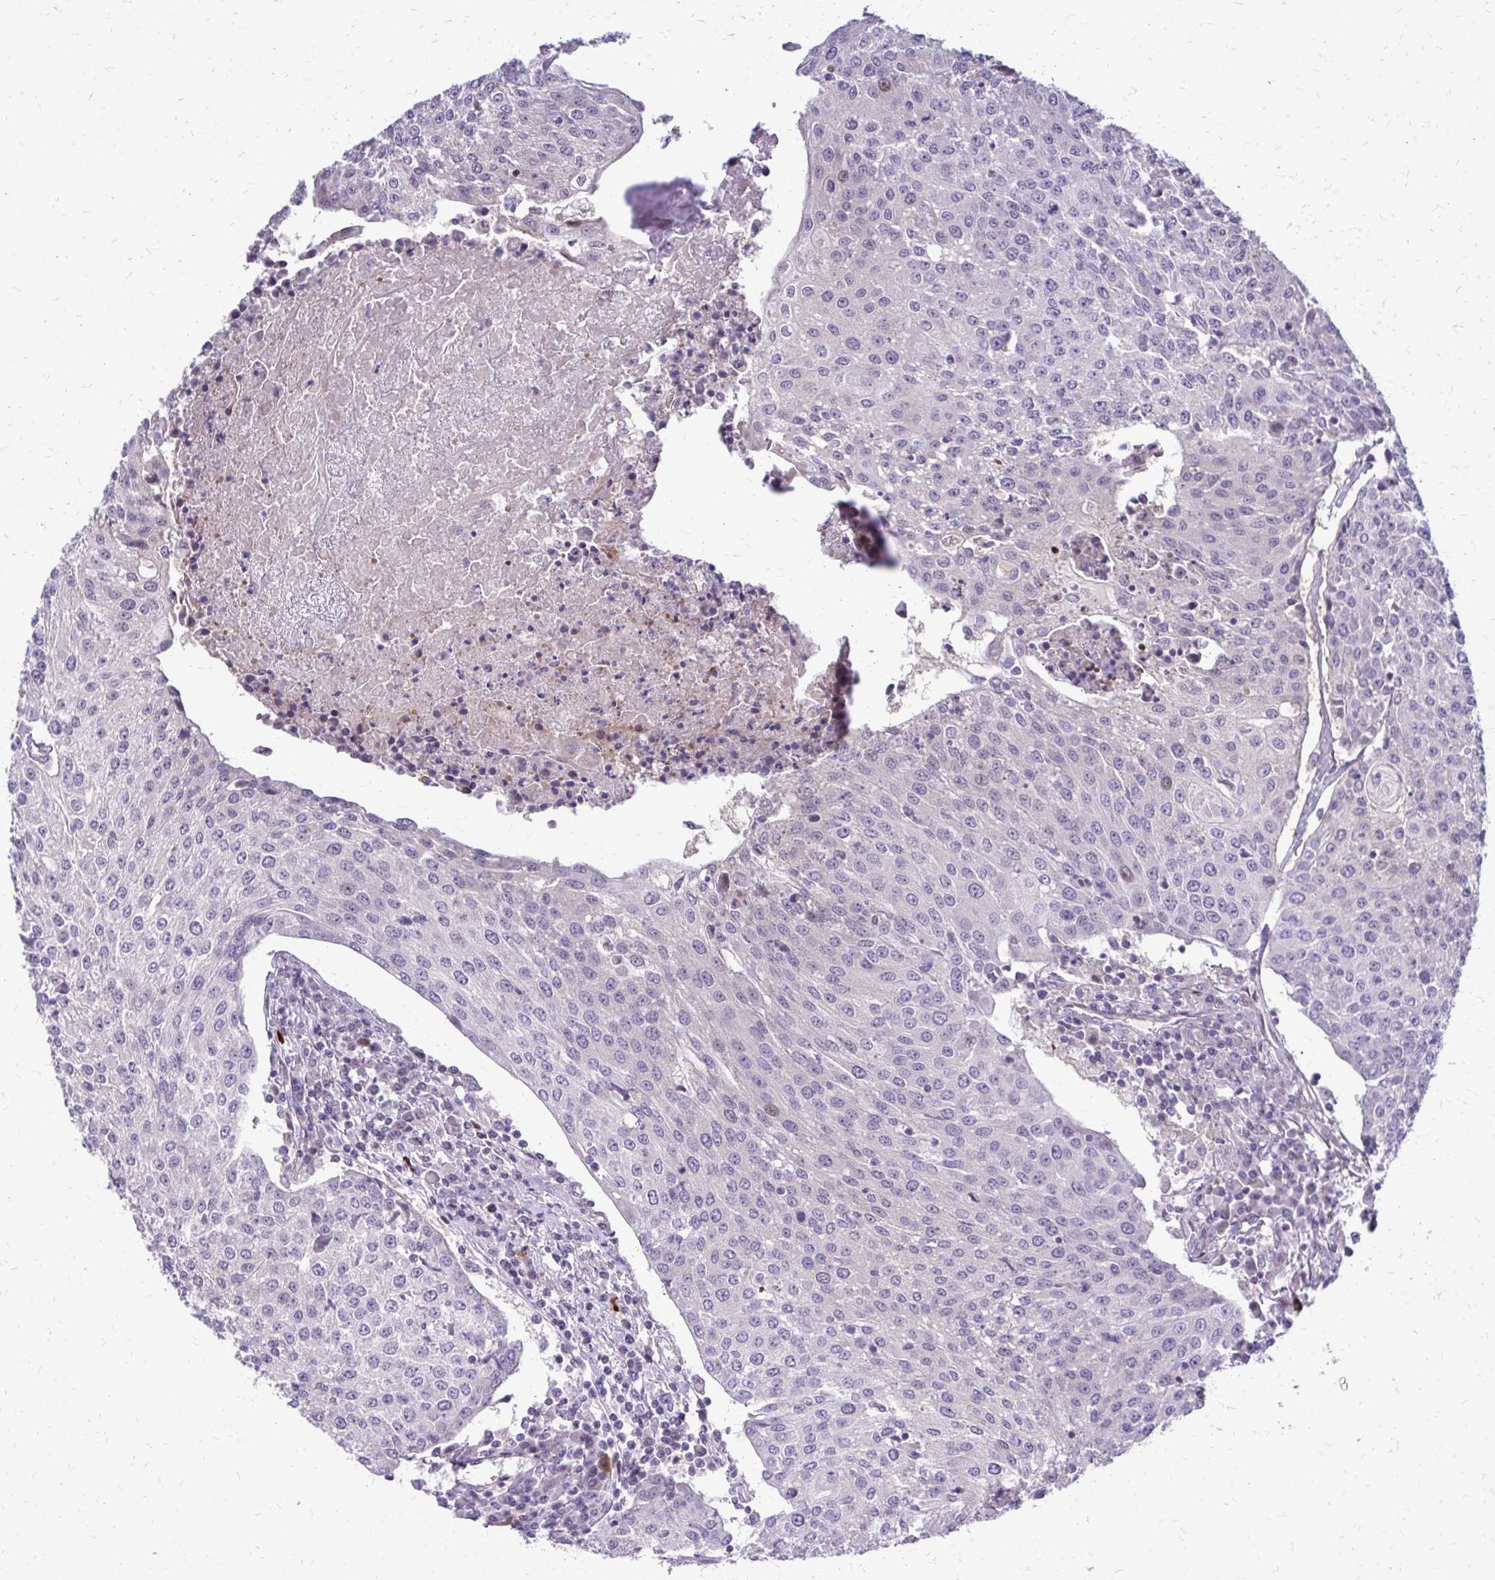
{"staining": {"intensity": "negative", "quantity": "none", "location": "none"}, "tissue": "urothelial cancer", "cell_type": "Tumor cells", "image_type": "cancer", "snomed": [{"axis": "morphology", "description": "Urothelial carcinoma, High grade"}, {"axis": "topography", "description": "Urinary bladder"}], "caption": "Immunohistochemistry of high-grade urothelial carcinoma demonstrates no positivity in tumor cells. (DAB immunohistochemistry (IHC) with hematoxylin counter stain).", "gene": "PPDPFL", "patient": {"sex": "female", "age": 85}}